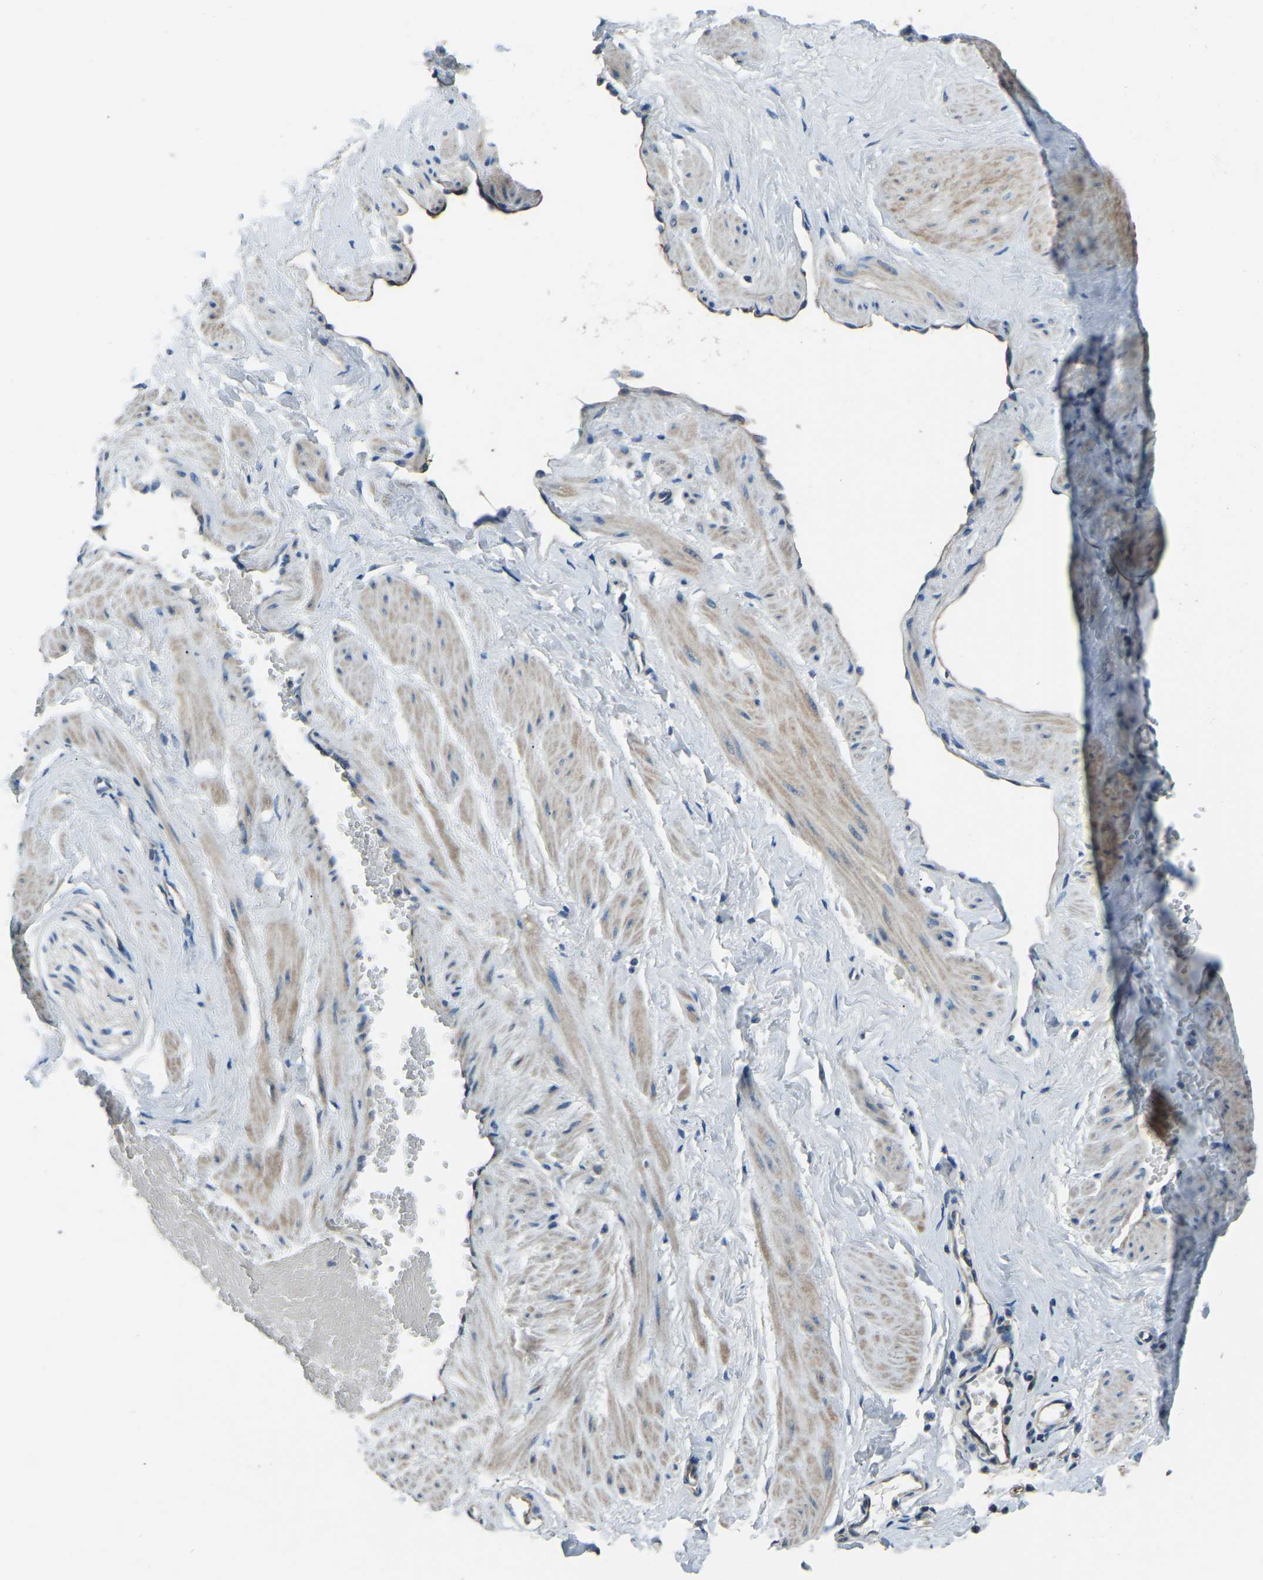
{"staining": {"intensity": "weak", "quantity": "25%-75%", "location": "cytoplasmic/membranous"}, "tissue": "adipose tissue", "cell_type": "Adipocytes", "image_type": "normal", "snomed": [{"axis": "morphology", "description": "Normal tissue, NOS"}, {"axis": "topography", "description": "Soft tissue"}, {"axis": "topography", "description": "Vascular tissue"}], "caption": "Protein expression analysis of unremarkable adipose tissue reveals weak cytoplasmic/membranous expression in about 25%-75% of adipocytes.", "gene": "COL3A1", "patient": {"sex": "female", "age": 35}}